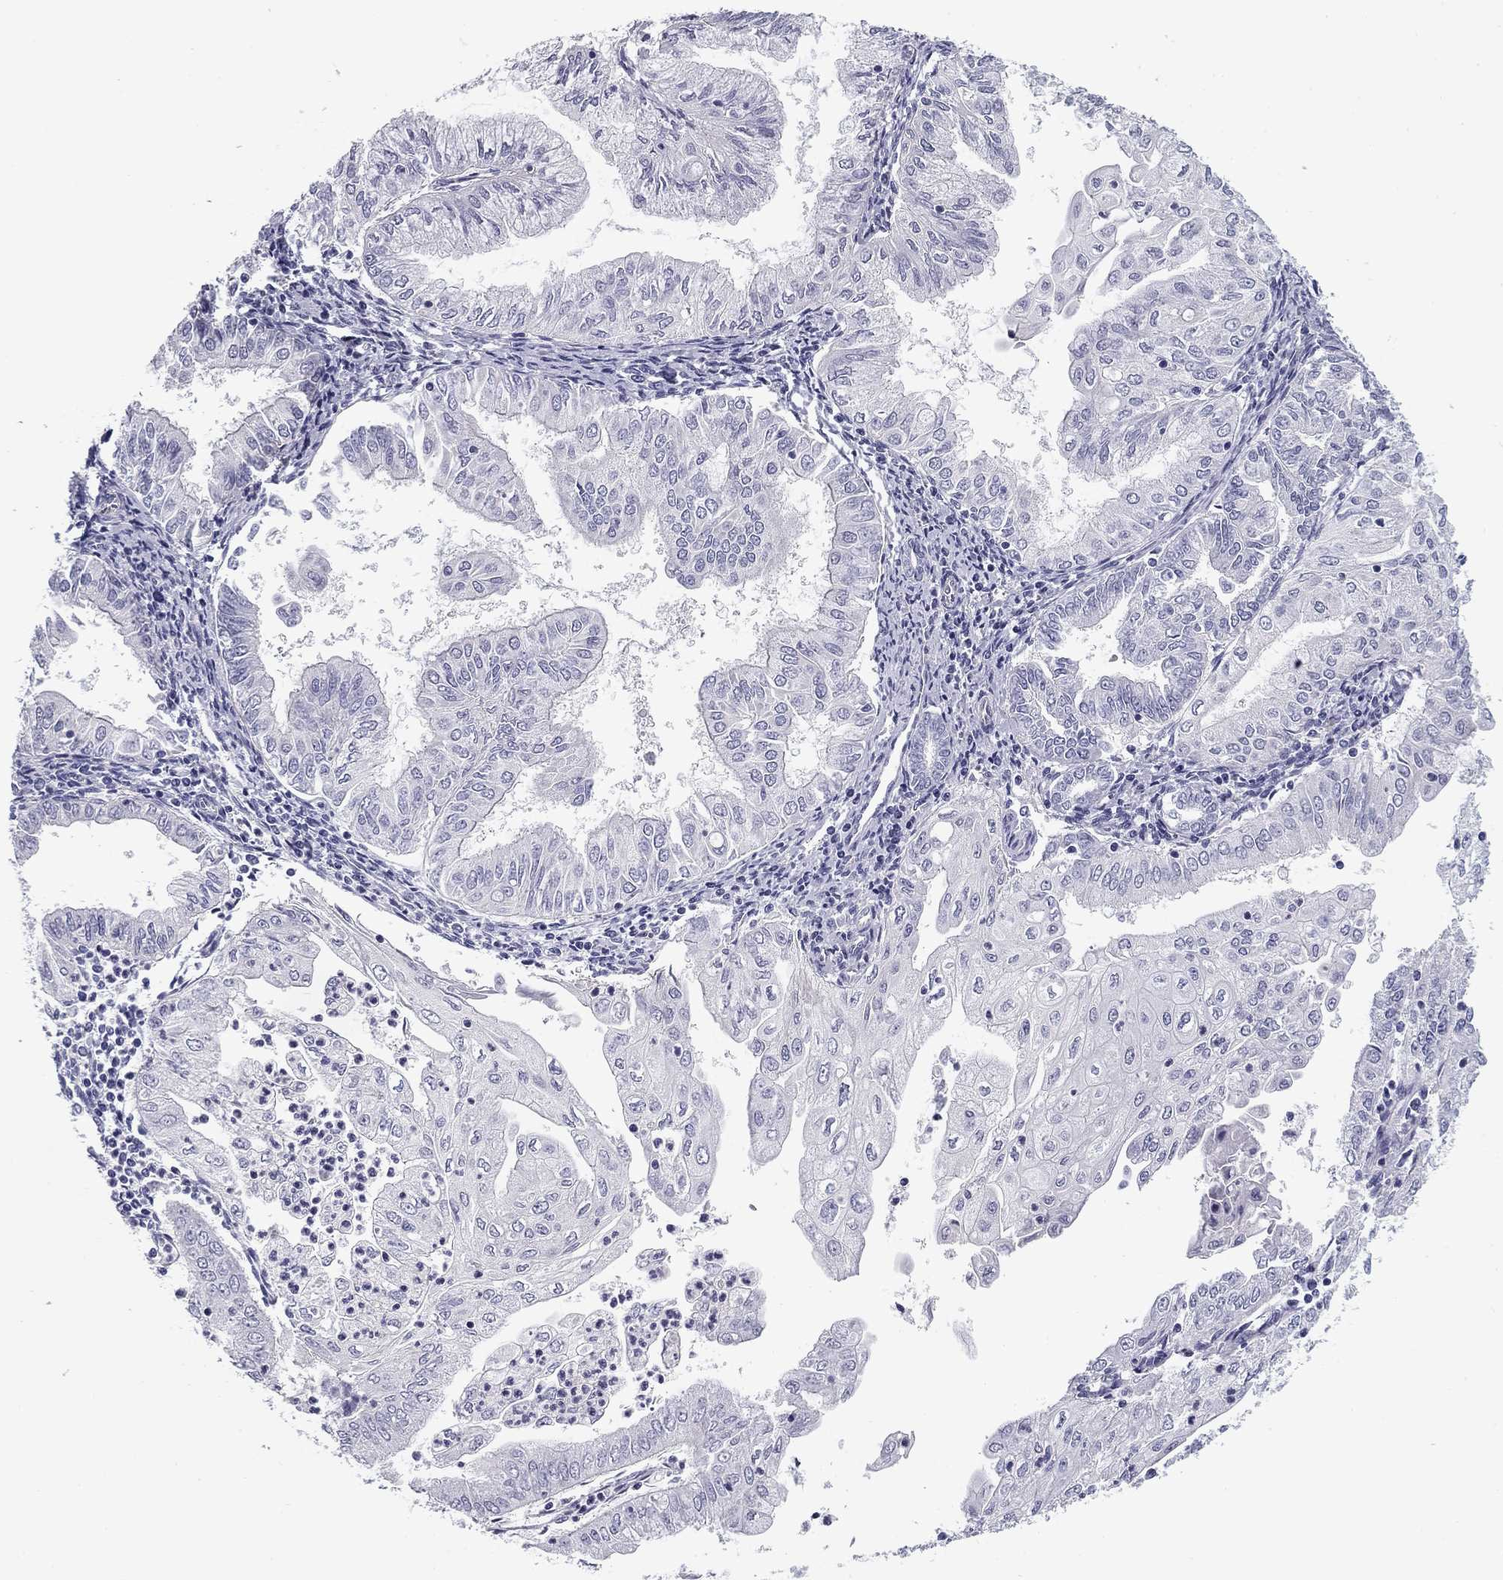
{"staining": {"intensity": "negative", "quantity": "none", "location": "none"}, "tissue": "endometrial cancer", "cell_type": "Tumor cells", "image_type": "cancer", "snomed": [{"axis": "morphology", "description": "Adenocarcinoma, NOS"}, {"axis": "topography", "description": "Endometrium"}], "caption": "A high-resolution photomicrograph shows IHC staining of endometrial adenocarcinoma, which exhibits no significant expression in tumor cells.", "gene": "FLNC", "patient": {"sex": "female", "age": 56}}